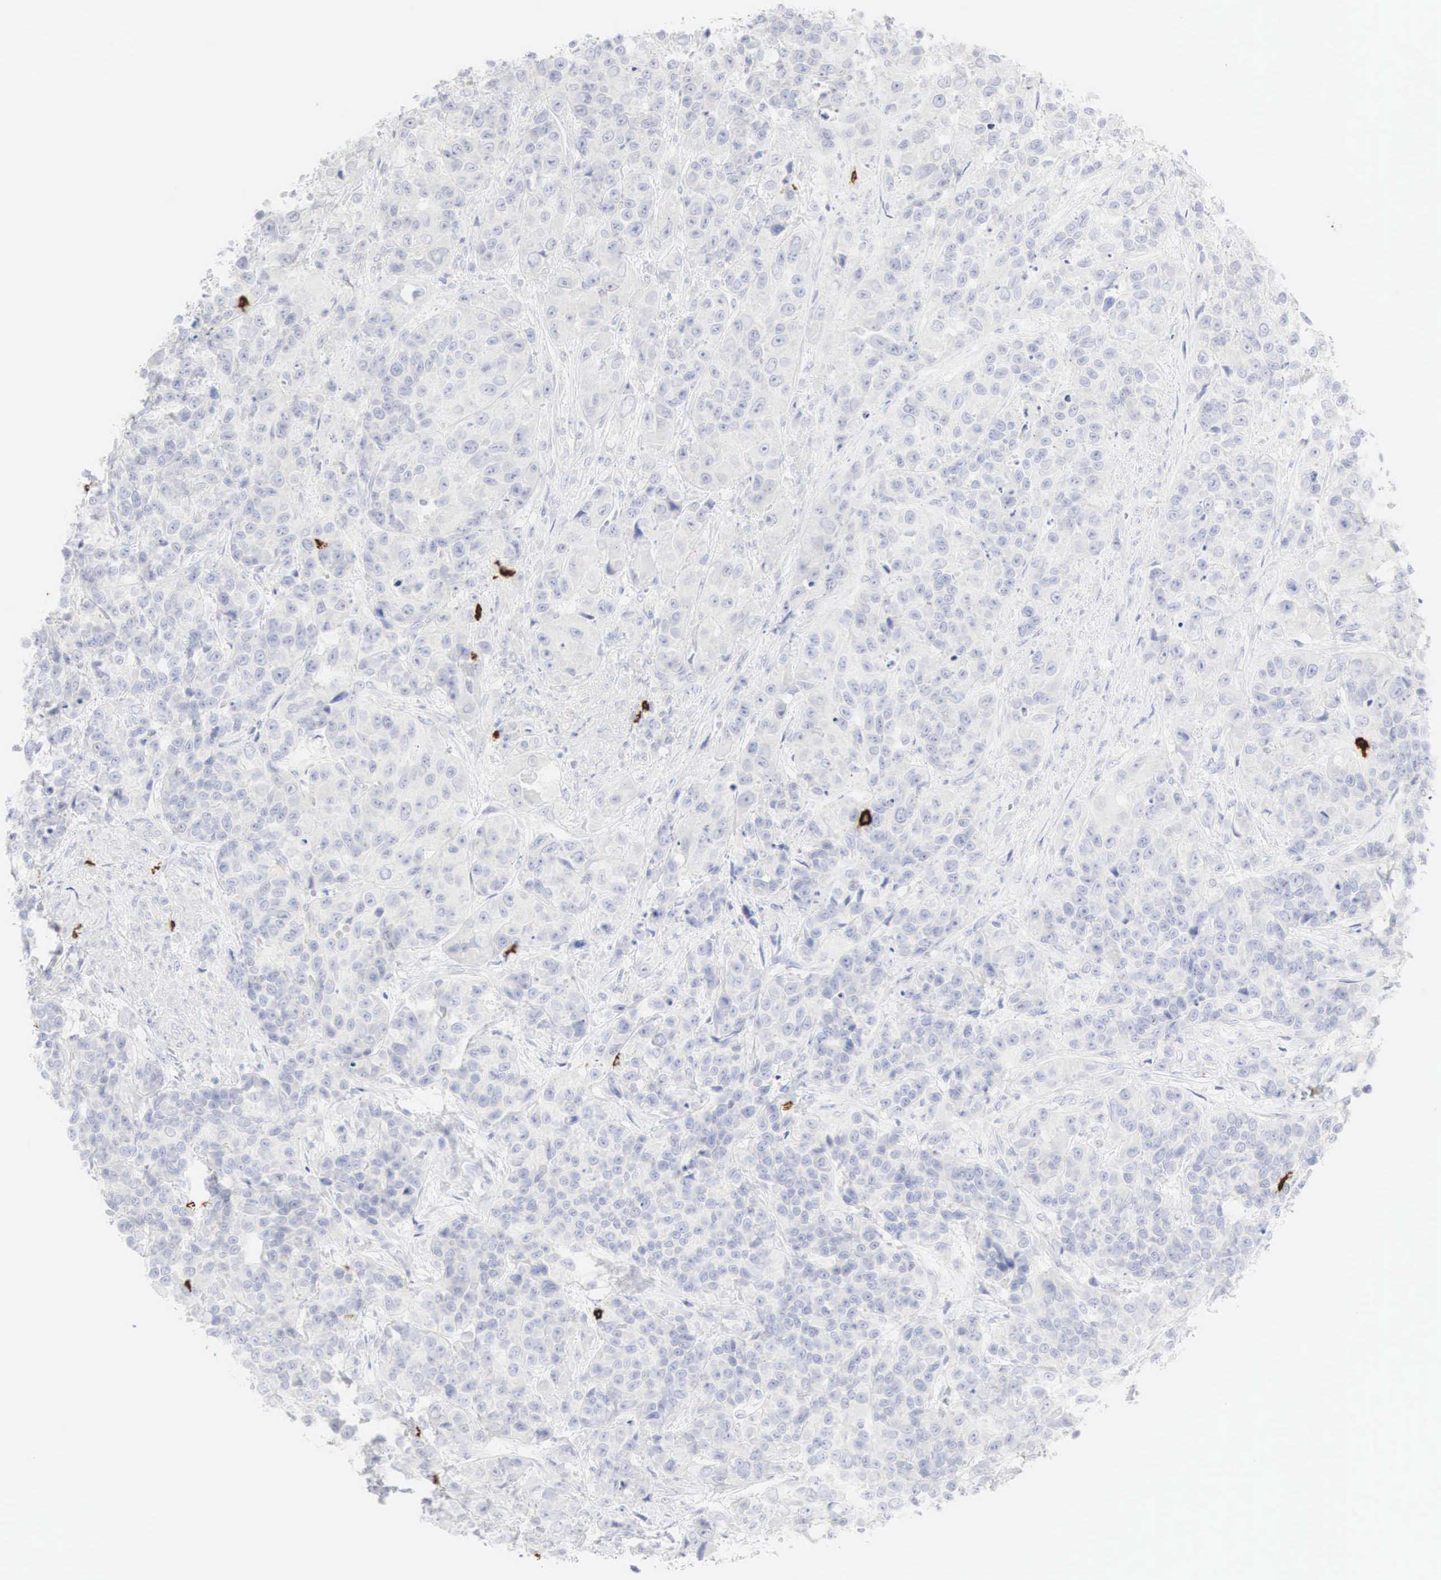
{"staining": {"intensity": "negative", "quantity": "none", "location": "none"}, "tissue": "urothelial cancer", "cell_type": "Tumor cells", "image_type": "cancer", "snomed": [{"axis": "morphology", "description": "Urothelial carcinoma, High grade"}, {"axis": "topography", "description": "Urinary bladder"}], "caption": "Immunohistochemical staining of urothelial carcinoma (high-grade) exhibits no significant expression in tumor cells.", "gene": "CD8A", "patient": {"sex": "female", "age": 81}}